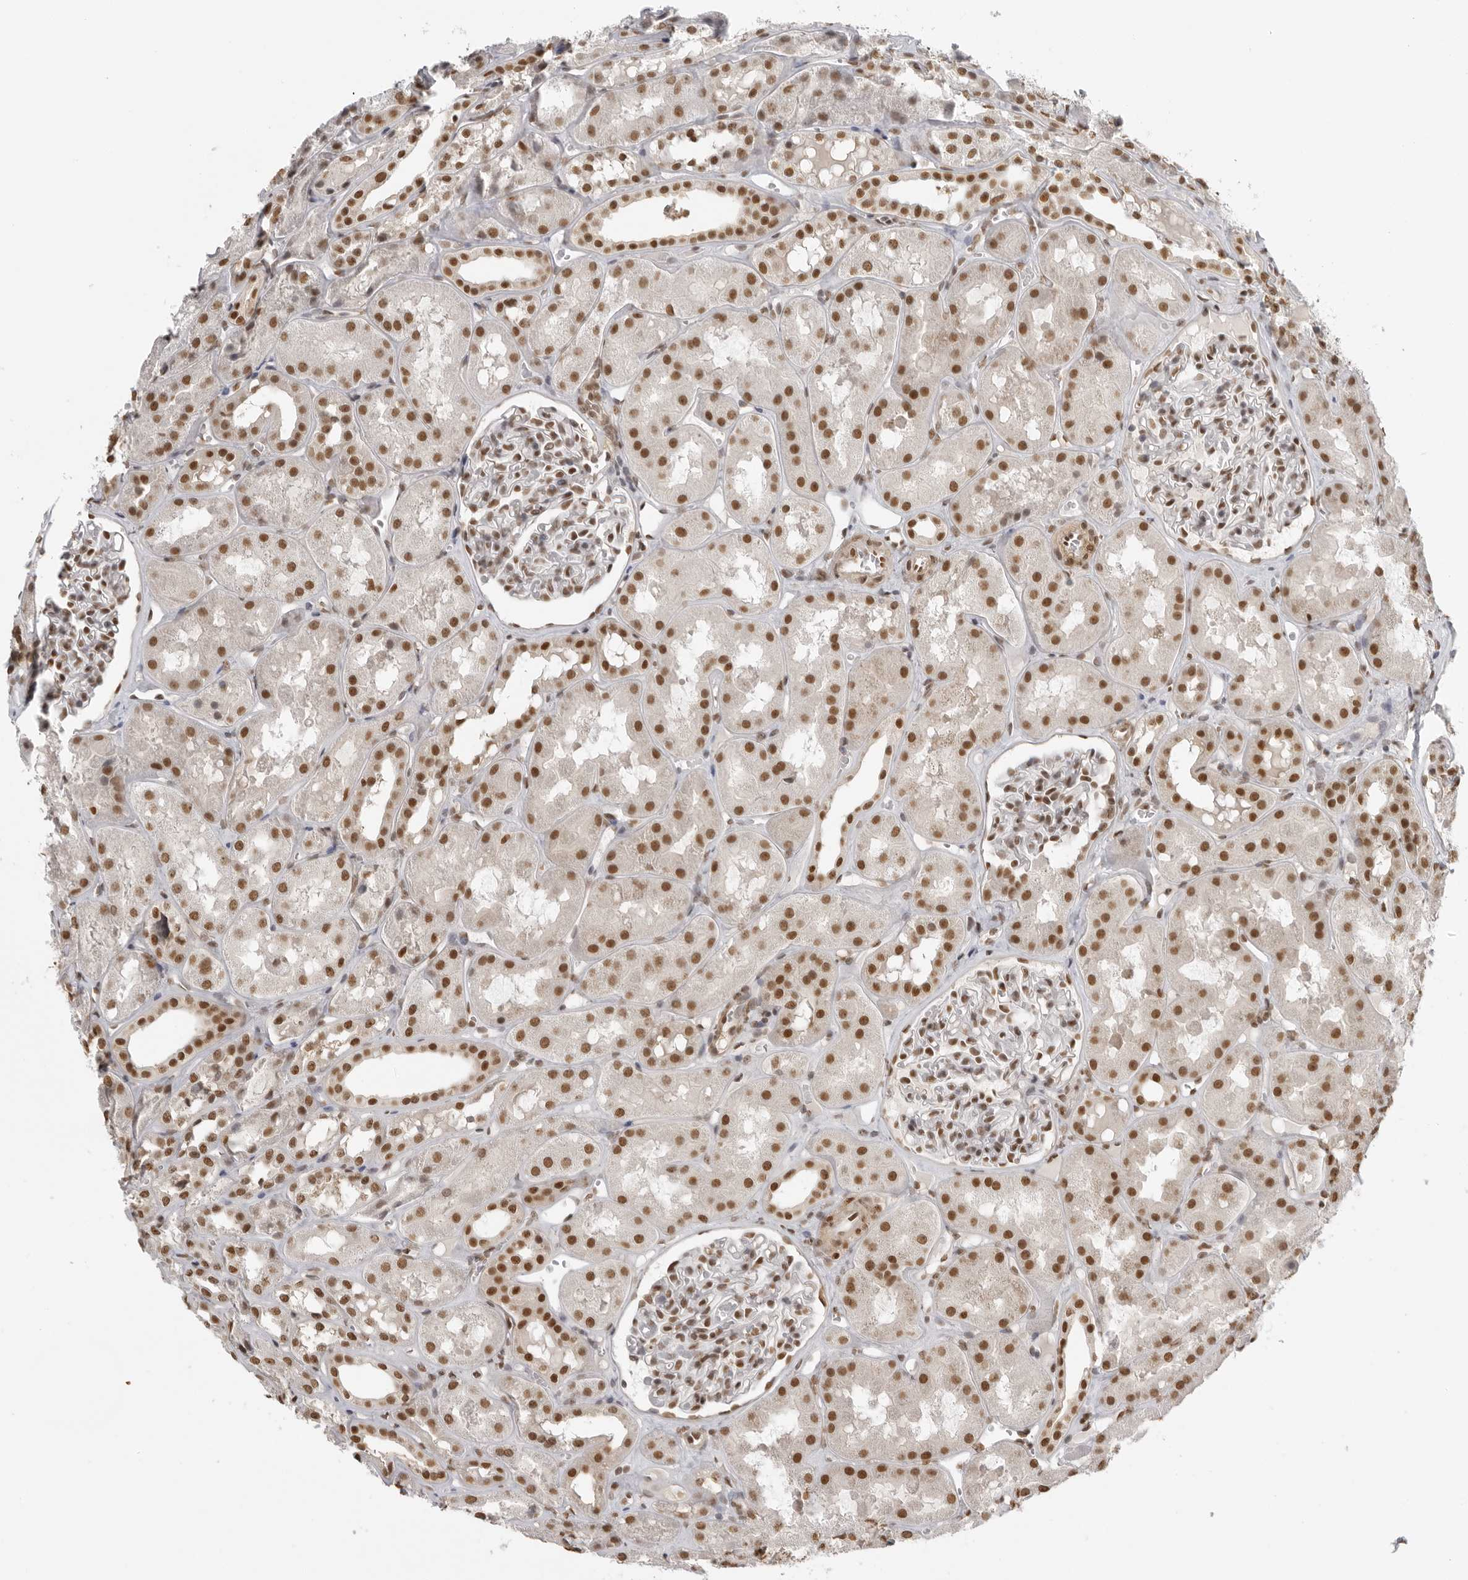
{"staining": {"intensity": "moderate", "quantity": ">75%", "location": "nuclear"}, "tissue": "kidney", "cell_type": "Cells in glomeruli", "image_type": "normal", "snomed": [{"axis": "morphology", "description": "Normal tissue, NOS"}, {"axis": "topography", "description": "Kidney"}], "caption": "Protein staining displays moderate nuclear positivity in approximately >75% of cells in glomeruli in normal kidney.", "gene": "RPA2", "patient": {"sex": "male", "age": 16}}